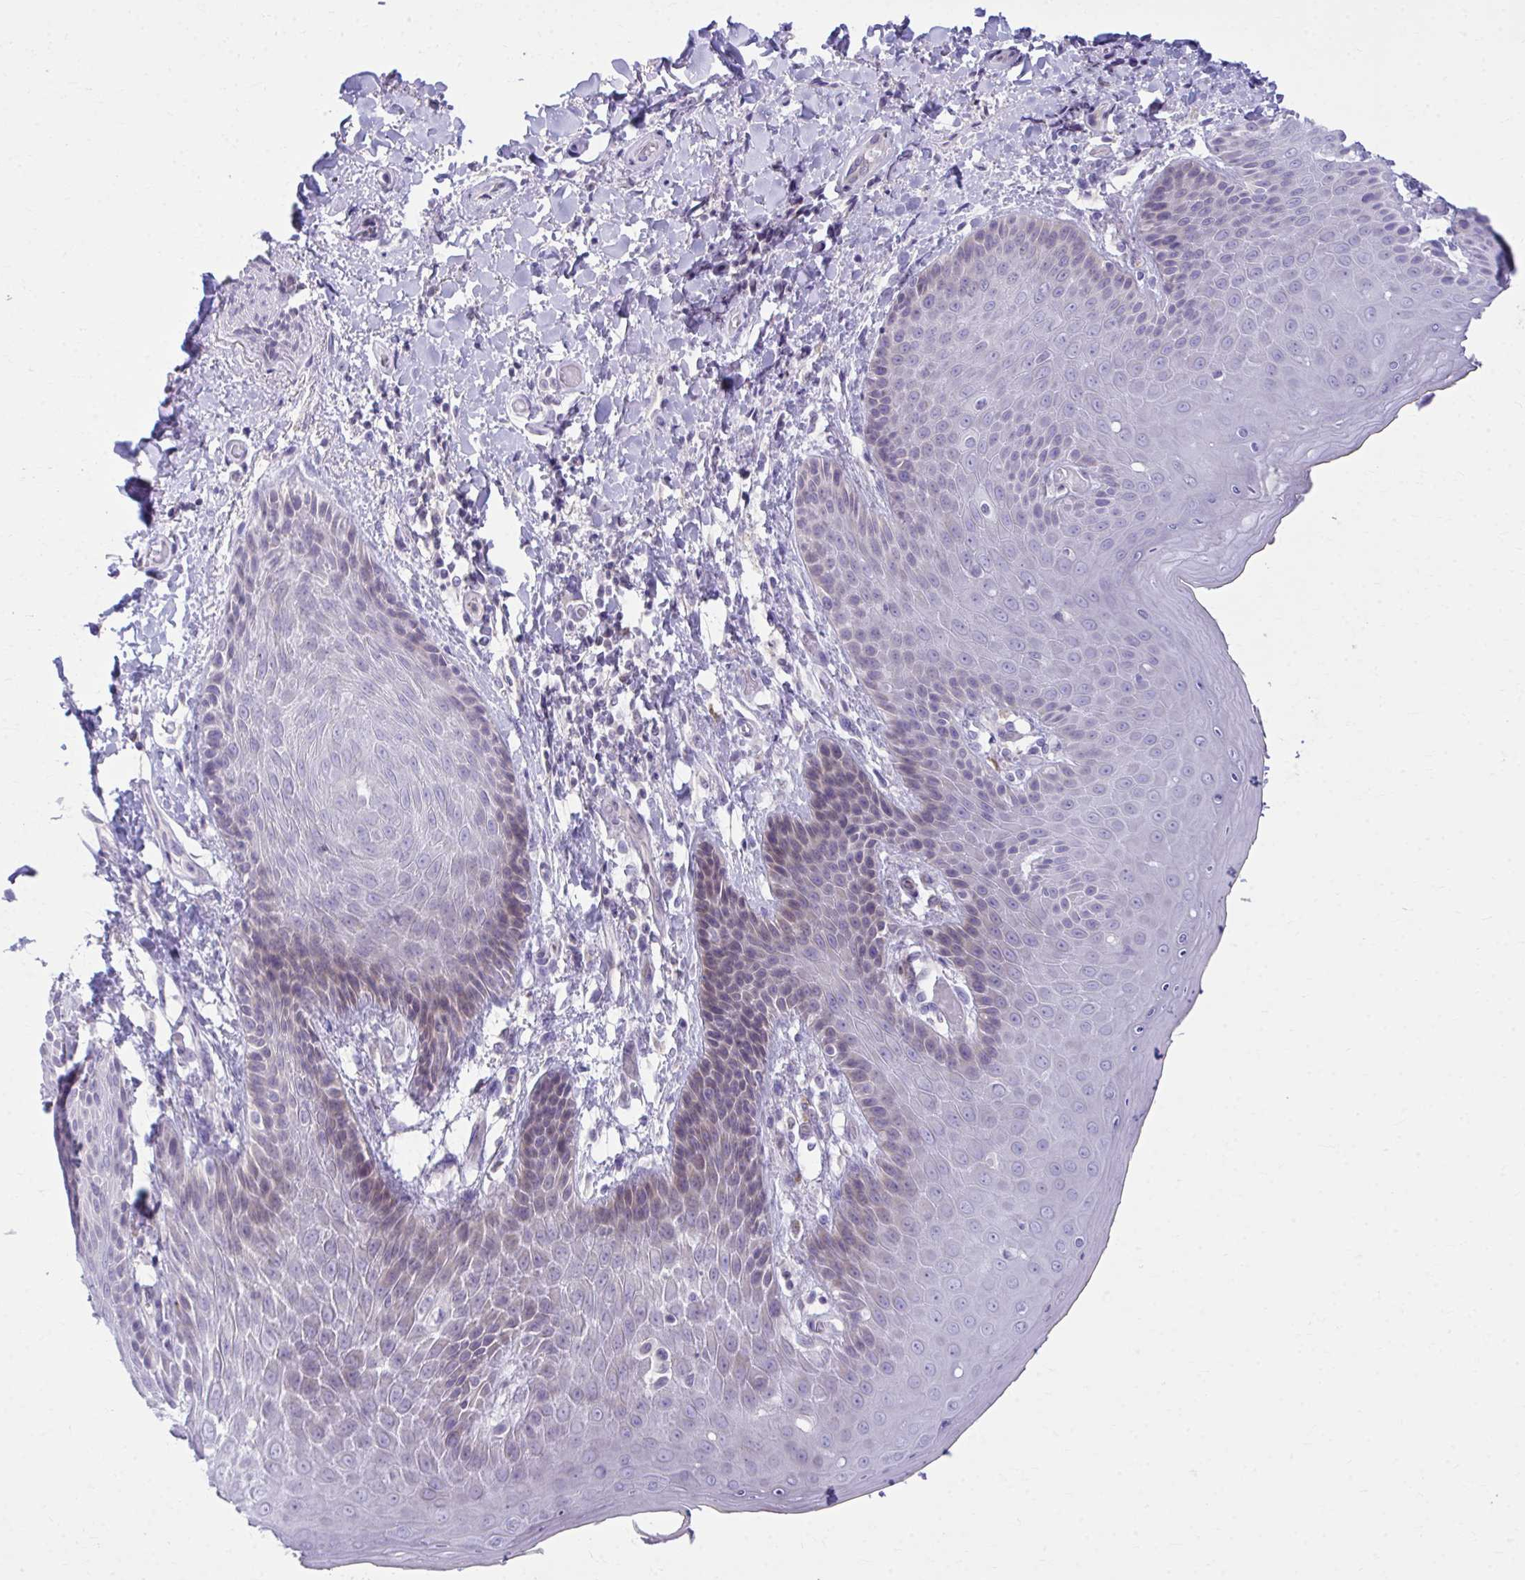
{"staining": {"intensity": "negative", "quantity": "none", "location": "none"}, "tissue": "skin", "cell_type": "Epidermal cells", "image_type": "normal", "snomed": [{"axis": "morphology", "description": "Normal tissue, NOS"}, {"axis": "topography", "description": "Anal"}, {"axis": "topography", "description": "Peripheral nerve tissue"}], "caption": "This is a histopathology image of IHC staining of normal skin, which shows no positivity in epidermal cells.", "gene": "OR7A5", "patient": {"sex": "male", "age": 51}}